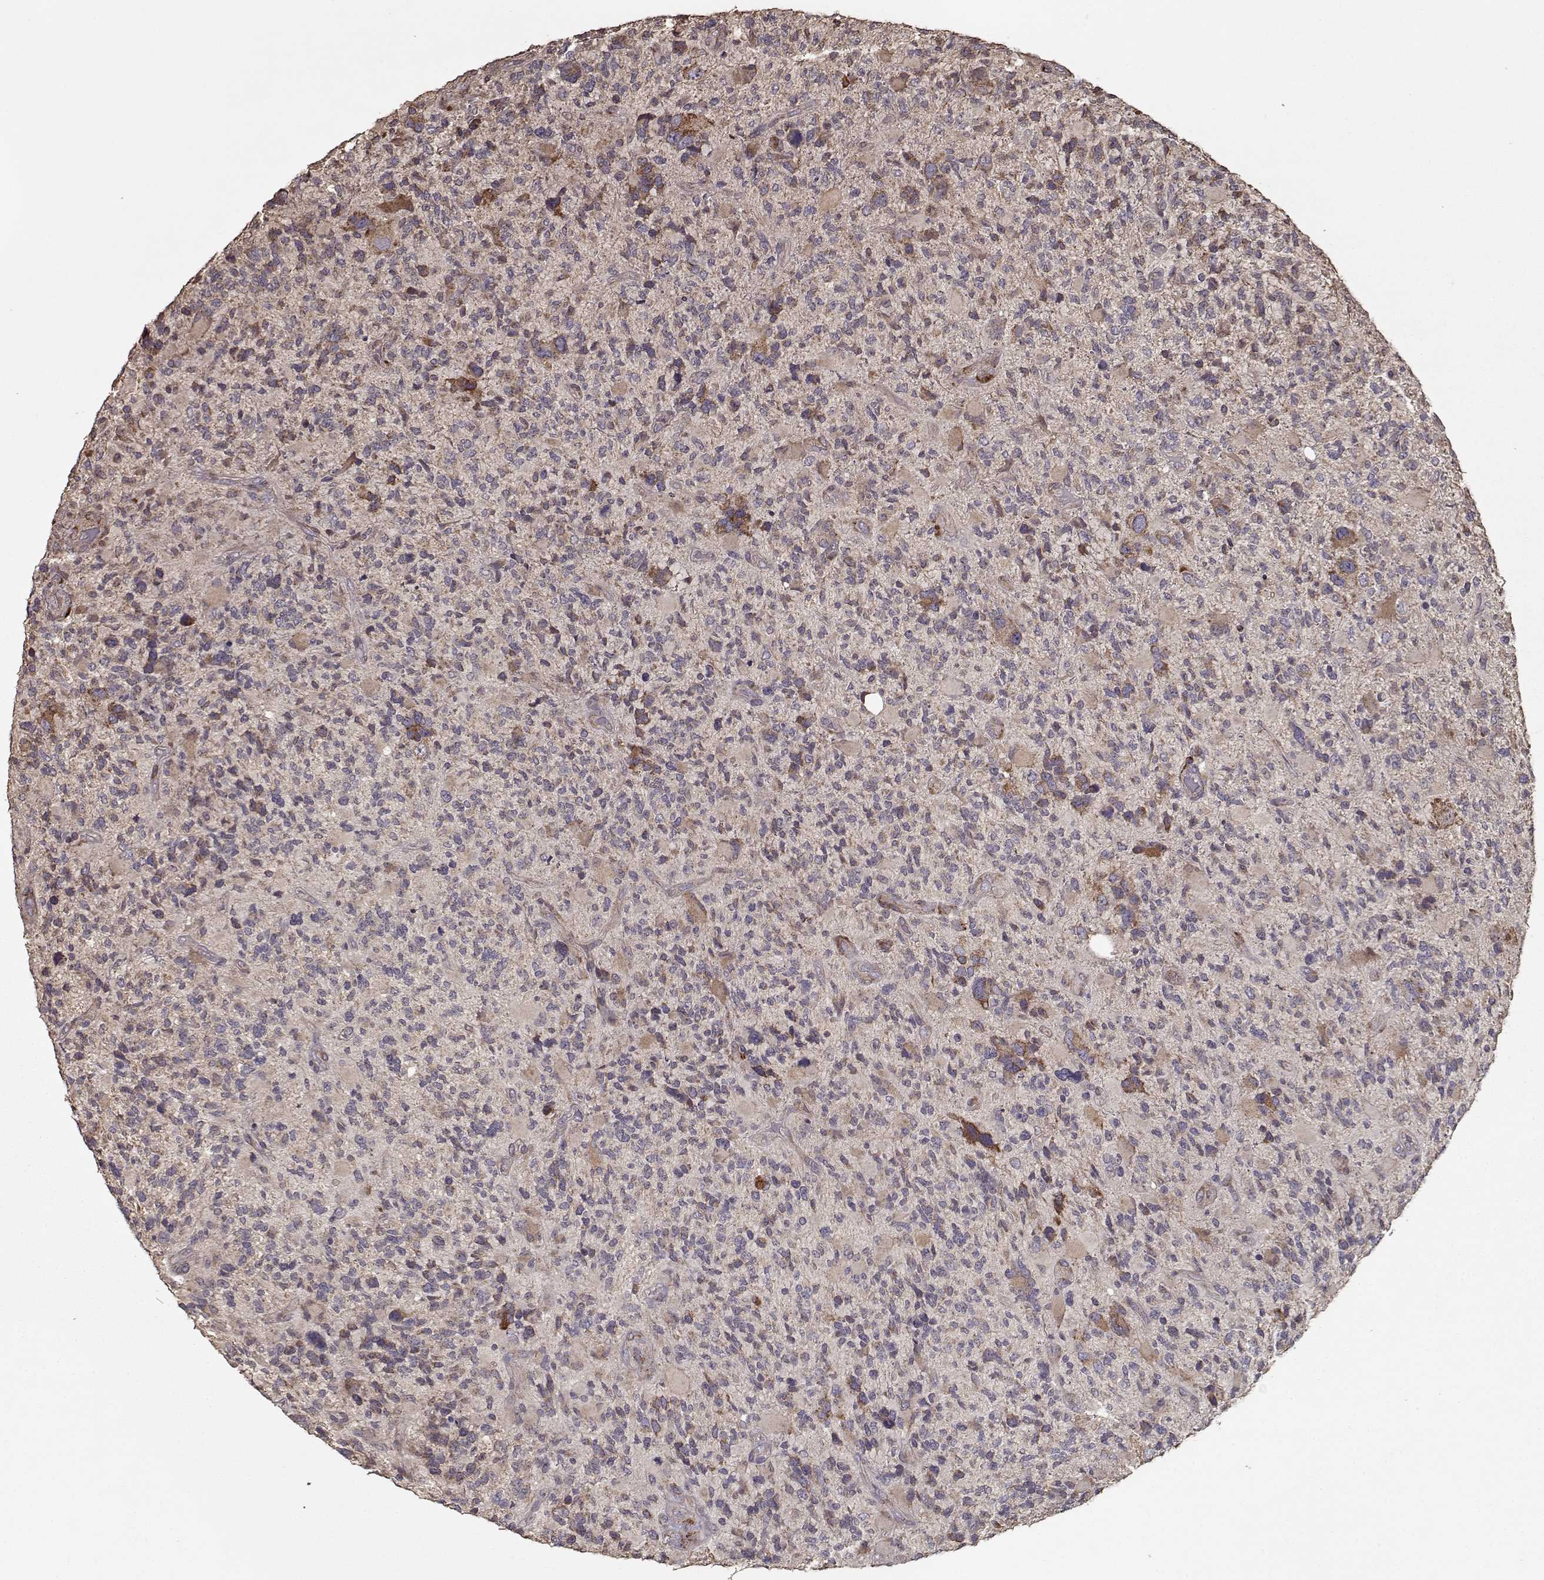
{"staining": {"intensity": "weak", "quantity": "<25%", "location": "cytoplasmic/membranous"}, "tissue": "glioma", "cell_type": "Tumor cells", "image_type": "cancer", "snomed": [{"axis": "morphology", "description": "Glioma, malignant, High grade"}, {"axis": "topography", "description": "Brain"}], "caption": "Histopathology image shows no significant protein expression in tumor cells of glioma.", "gene": "IMMP1L", "patient": {"sex": "female", "age": 71}}